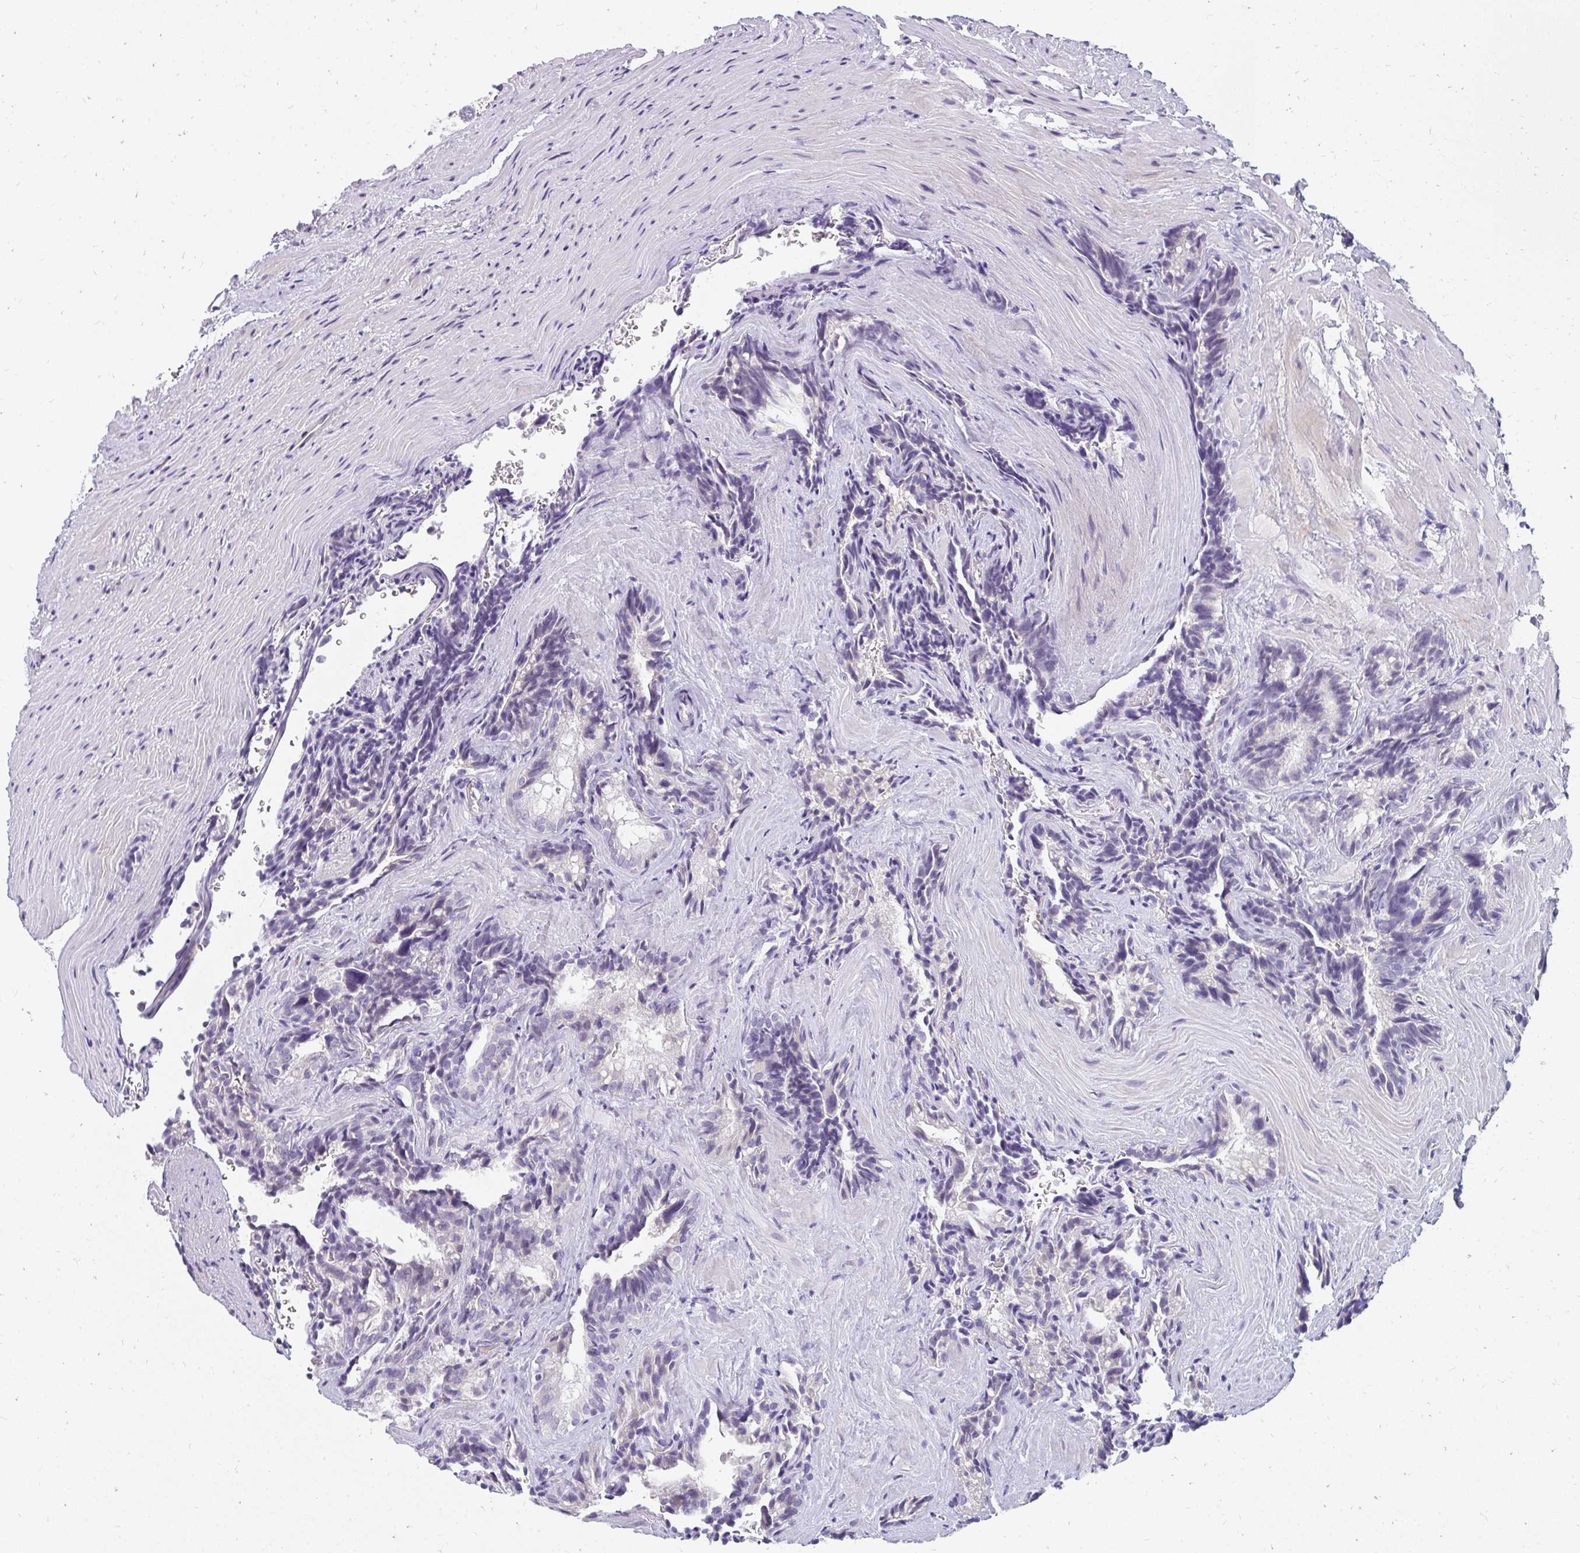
{"staining": {"intensity": "negative", "quantity": "none", "location": "none"}, "tissue": "seminal vesicle", "cell_type": "Glandular cells", "image_type": "normal", "snomed": [{"axis": "morphology", "description": "Normal tissue, NOS"}, {"axis": "topography", "description": "Seminal veicle"}], "caption": "This is an immunohistochemistry micrograph of benign human seminal vesicle. There is no expression in glandular cells.", "gene": "PPP1R3G", "patient": {"sex": "male", "age": 47}}